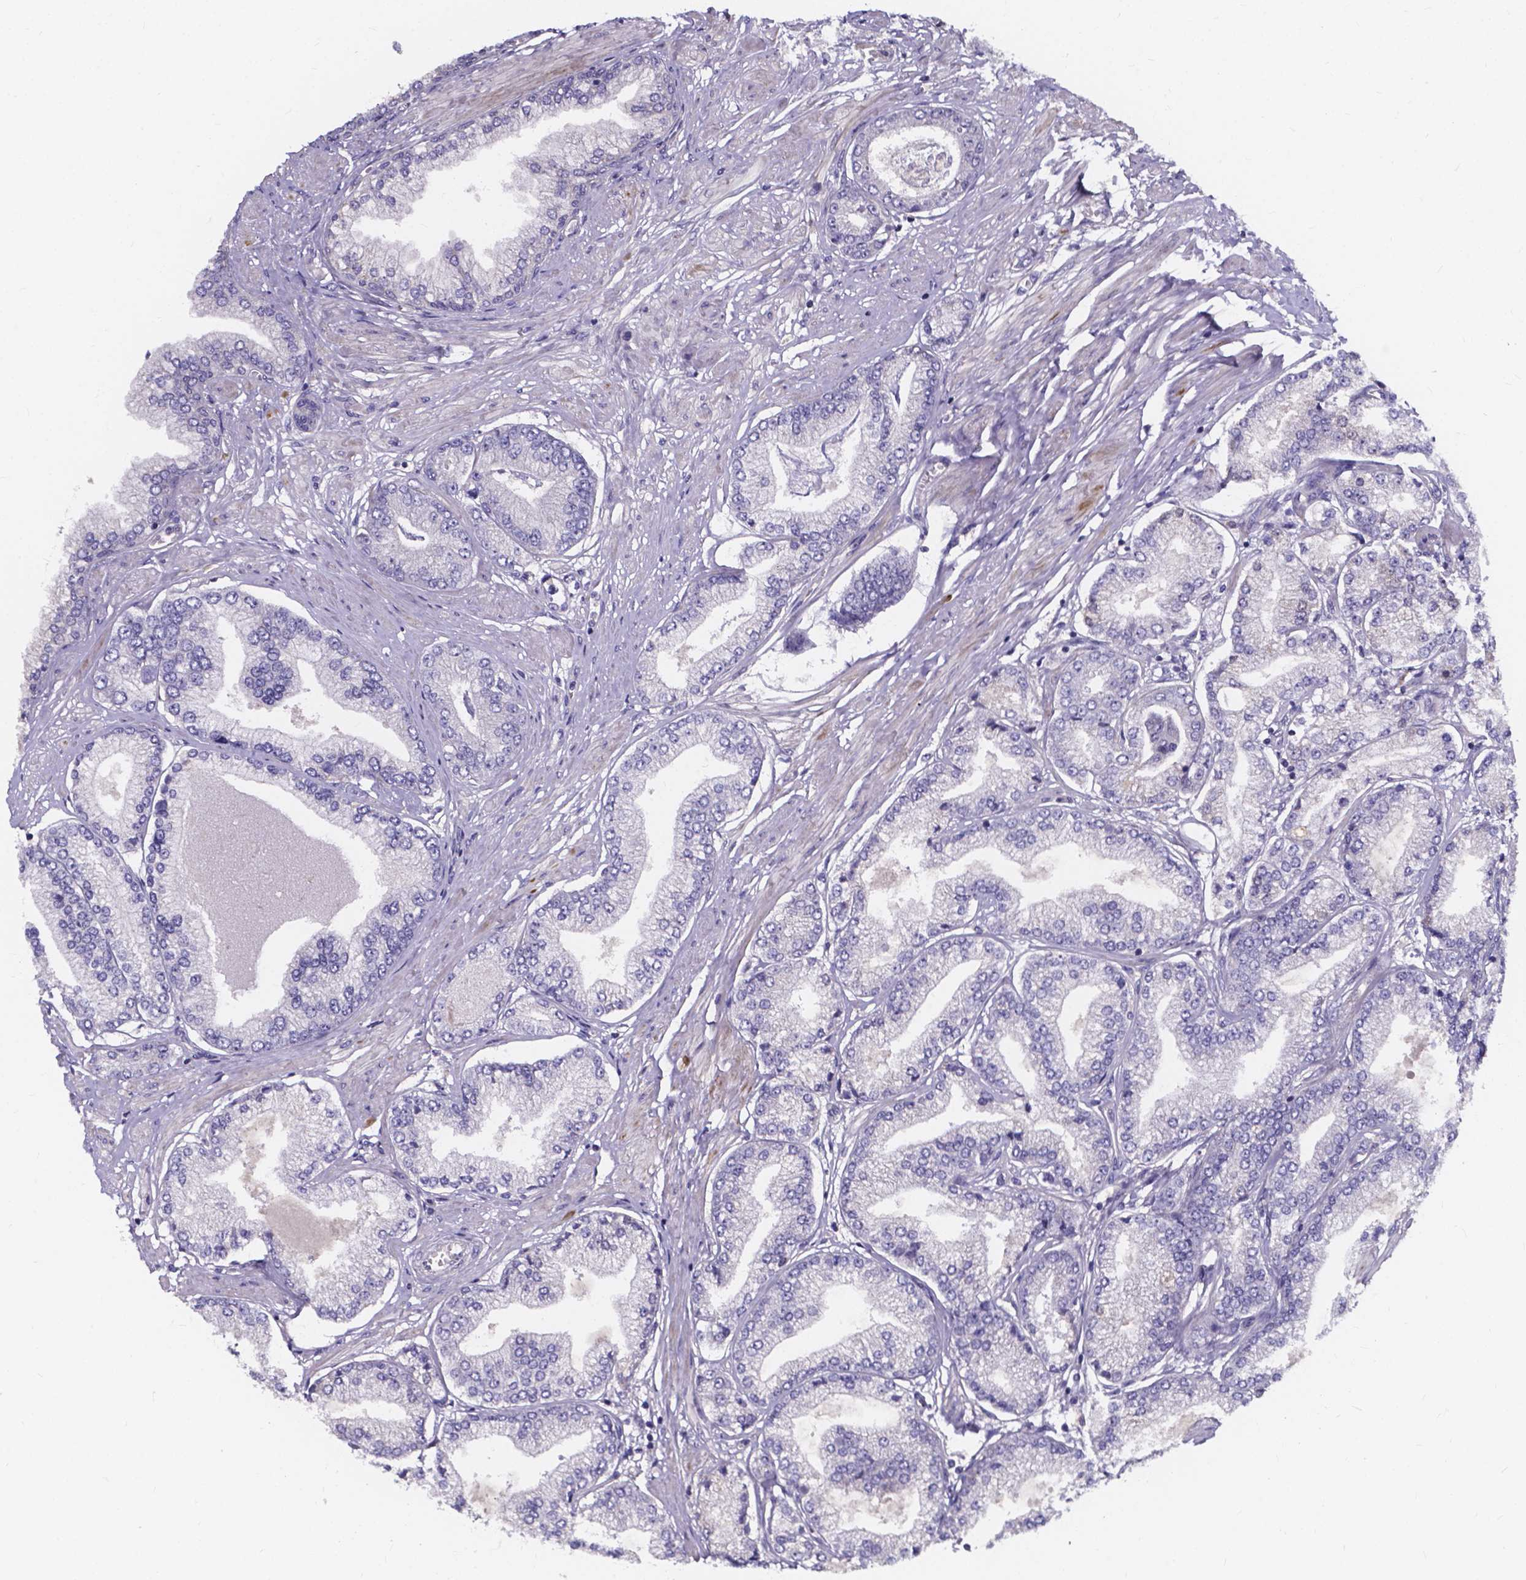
{"staining": {"intensity": "negative", "quantity": "none", "location": "none"}, "tissue": "prostate cancer", "cell_type": "Tumor cells", "image_type": "cancer", "snomed": [{"axis": "morphology", "description": "Adenocarcinoma, Low grade"}, {"axis": "topography", "description": "Prostate"}], "caption": "Tumor cells show no significant protein staining in prostate adenocarcinoma (low-grade).", "gene": "SPOCD1", "patient": {"sex": "male", "age": 55}}